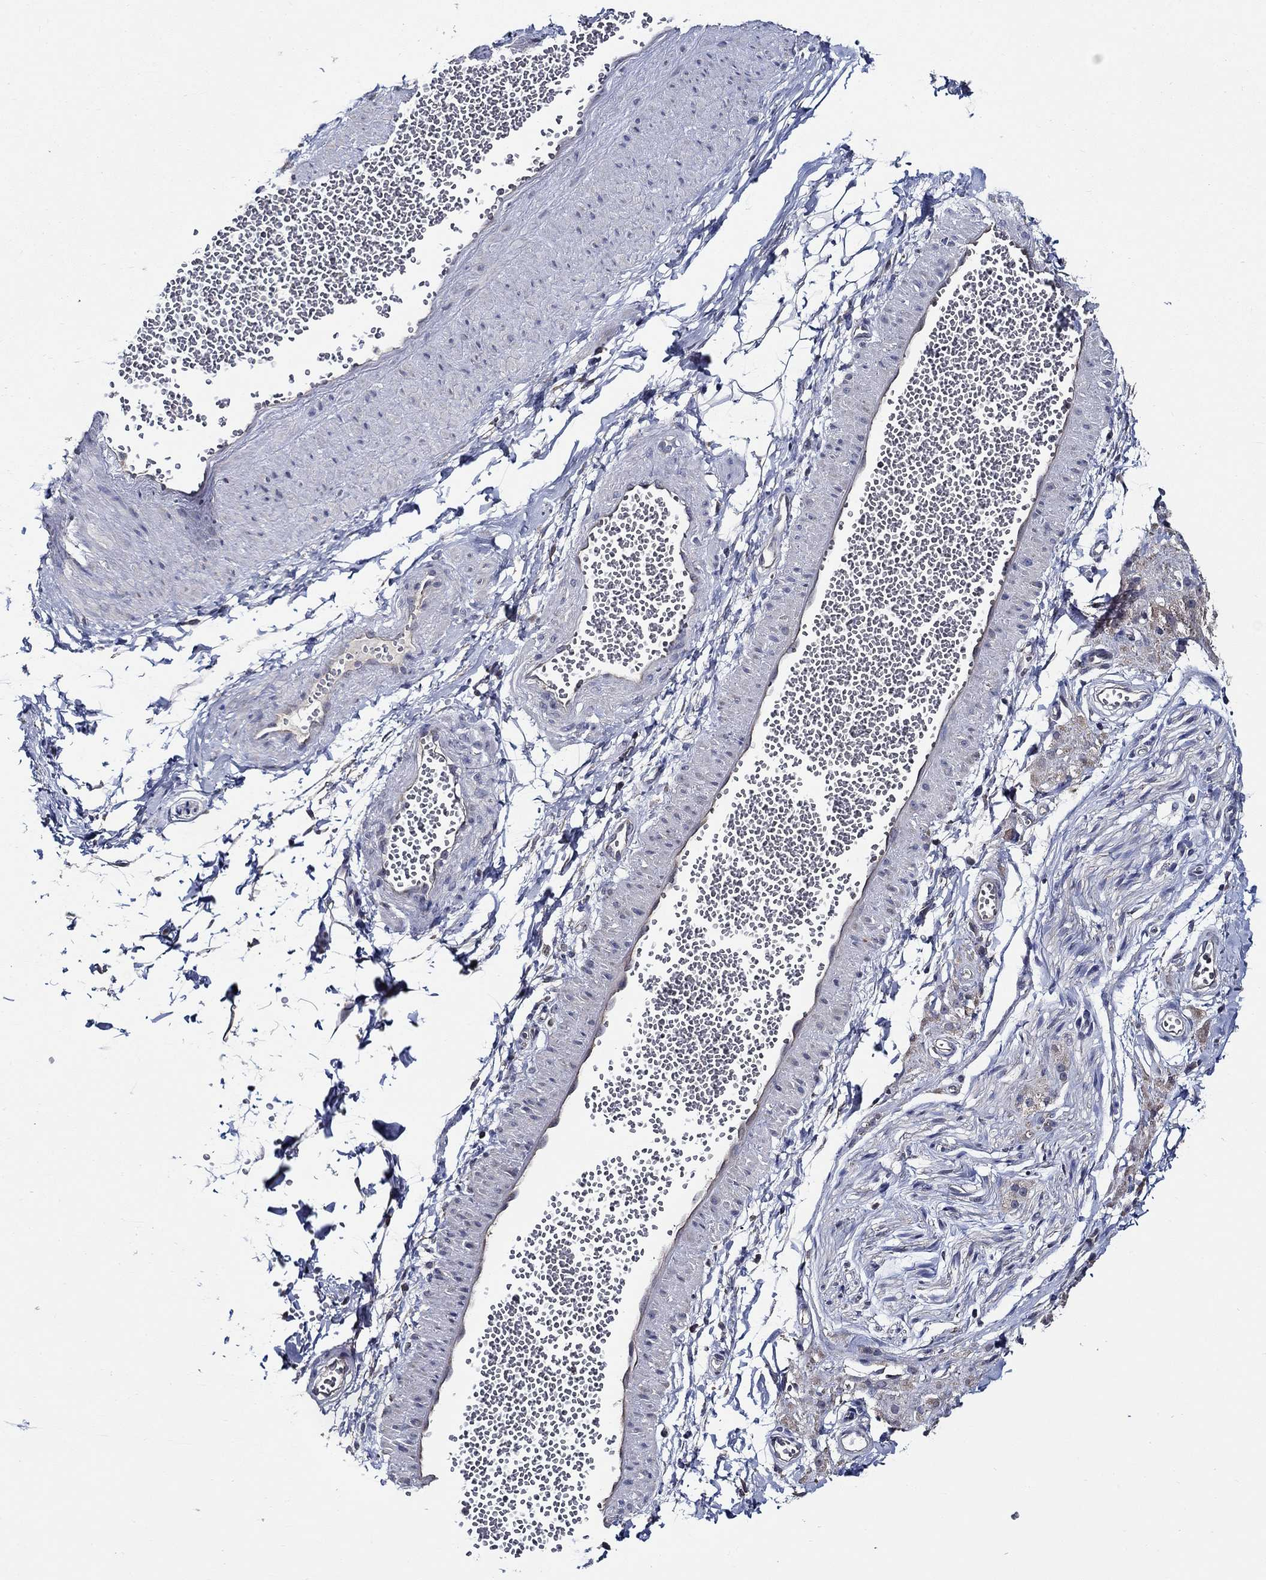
{"staining": {"intensity": "negative", "quantity": "none", "location": "none"}, "tissue": "adipose tissue", "cell_type": "Adipocytes", "image_type": "normal", "snomed": [{"axis": "morphology", "description": "Normal tissue, NOS"}, {"axis": "topography", "description": "Smooth muscle"}, {"axis": "topography", "description": "Peripheral nerve tissue"}], "caption": "A high-resolution histopathology image shows immunohistochemistry (IHC) staining of benign adipose tissue, which demonstrates no significant expression in adipocytes. Brightfield microscopy of IHC stained with DAB (3,3'-diaminobenzidine) (brown) and hematoxylin (blue), captured at high magnification.", "gene": "WDR53", "patient": {"sex": "male", "age": 22}}